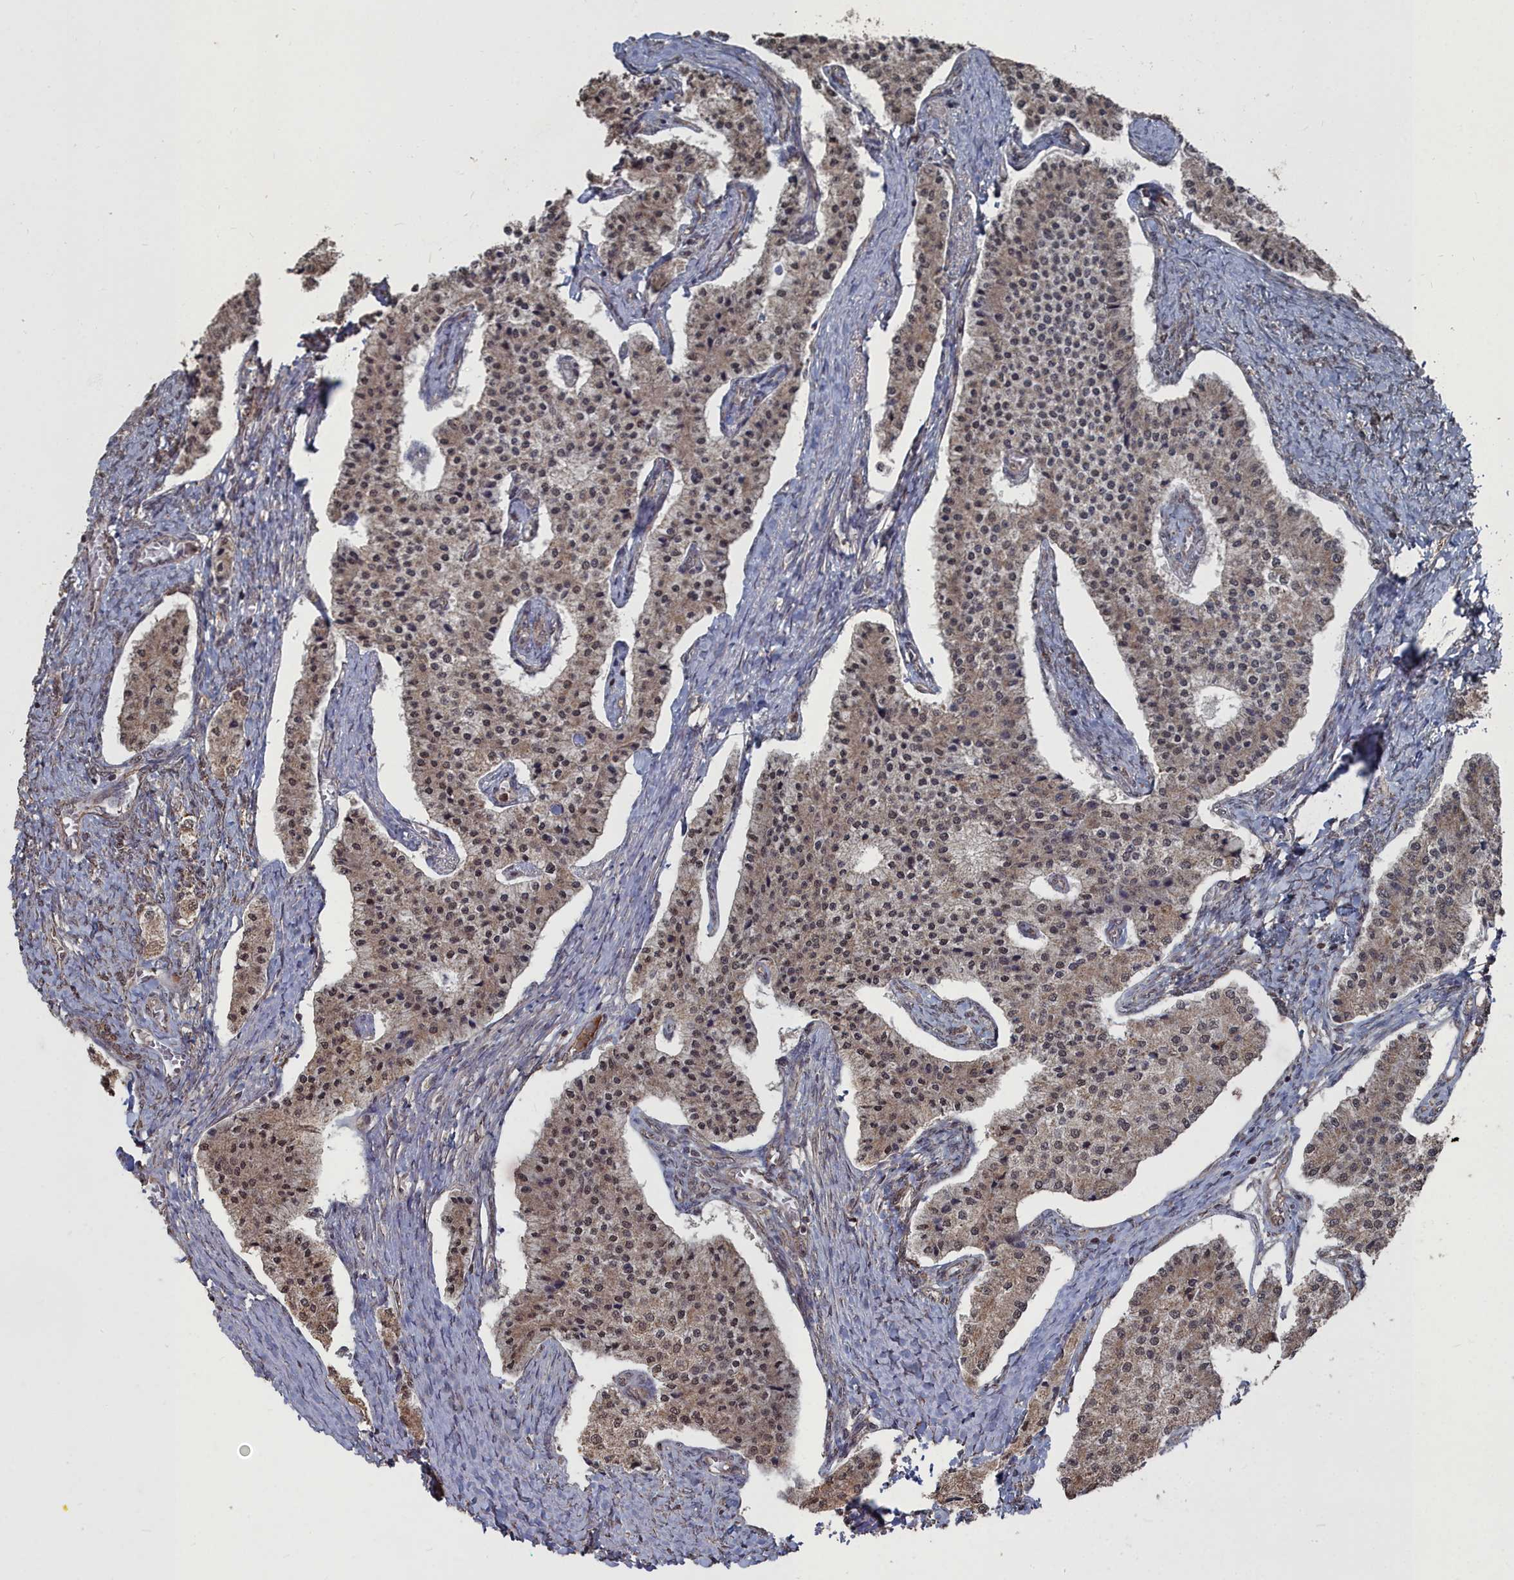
{"staining": {"intensity": "moderate", "quantity": ">75%", "location": "cytoplasmic/membranous,nuclear"}, "tissue": "carcinoid", "cell_type": "Tumor cells", "image_type": "cancer", "snomed": [{"axis": "morphology", "description": "Carcinoid, malignant, NOS"}, {"axis": "topography", "description": "Colon"}], "caption": "About >75% of tumor cells in carcinoid (malignant) exhibit moderate cytoplasmic/membranous and nuclear protein positivity as visualized by brown immunohistochemical staining.", "gene": "CCNP", "patient": {"sex": "female", "age": 52}}